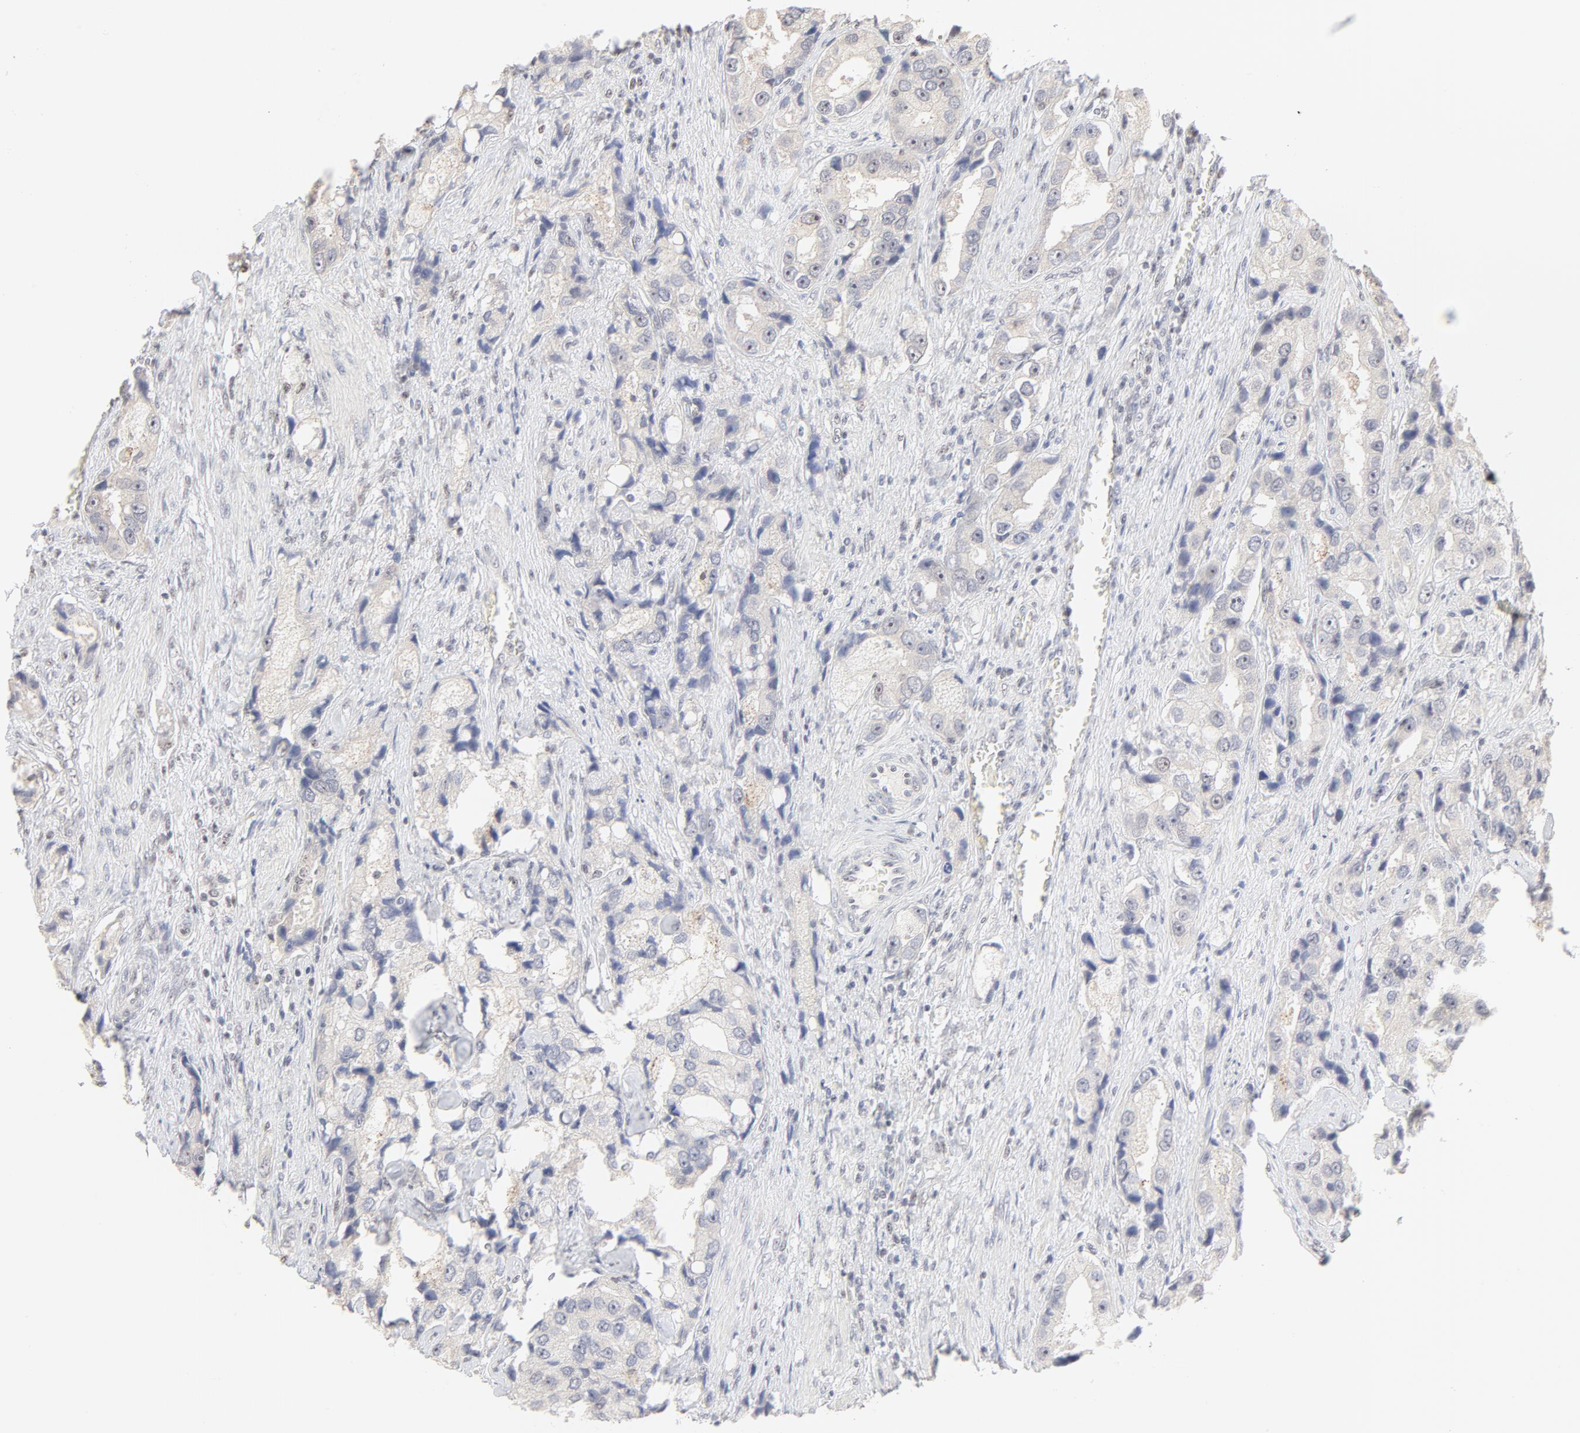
{"staining": {"intensity": "negative", "quantity": "none", "location": "none"}, "tissue": "prostate cancer", "cell_type": "Tumor cells", "image_type": "cancer", "snomed": [{"axis": "morphology", "description": "Adenocarcinoma, High grade"}, {"axis": "topography", "description": "Prostate"}], "caption": "High power microscopy micrograph of an IHC image of high-grade adenocarcinoma (prostate), revealing no significant positivity in tumor cells.", "gene": "NFIL3", "patient": {"sex": "male", "age": 63}}